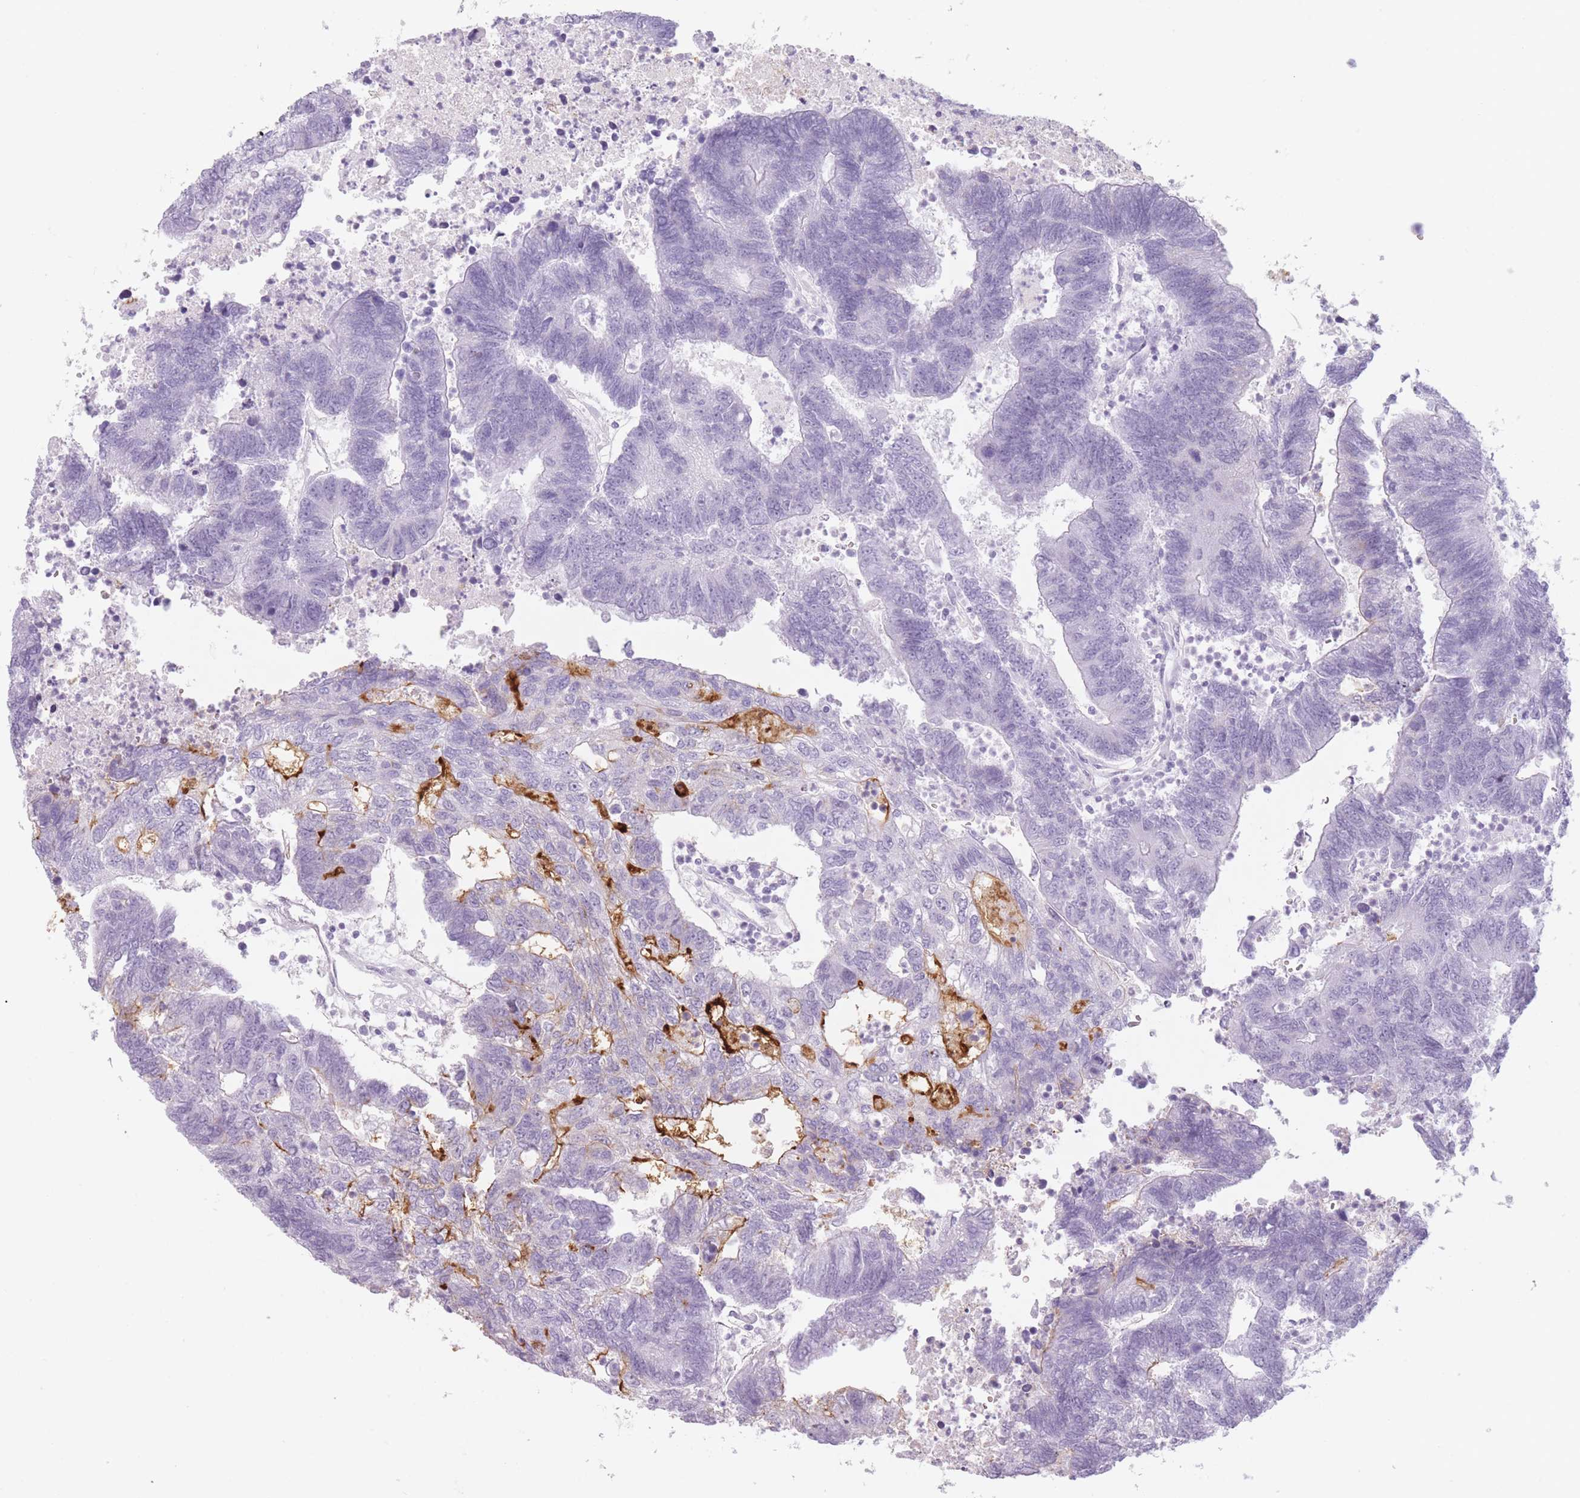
{"staining": {"intensity": "moderate", "quantity": "<25%", "location": "cytoplasmic/membranous"}, "tissue": "colorectal cancer", "cell_type": "Tumor cells", "image_type": "cancer", "snomed": [{"axis": "morphology", "description": "Adenocarcinoma, NOS"}, {"axis": "topography", "description": "Colon"}], "caption": "Immunohistochemistry (IHC) (DAB (3,3'-diaminobenzidine)) staining of colorectal cancer (adenocarcinoma) demonstrates moderate cytoplasmic/membranous protein staining in approximately <25% of tumor cells. (DAB (3,3'-diaminobenzidine) = brown stain, brightfield microscopy at high magnification).", "gene": "GGT1", "patient": {"sex": "female", "age": 48}}